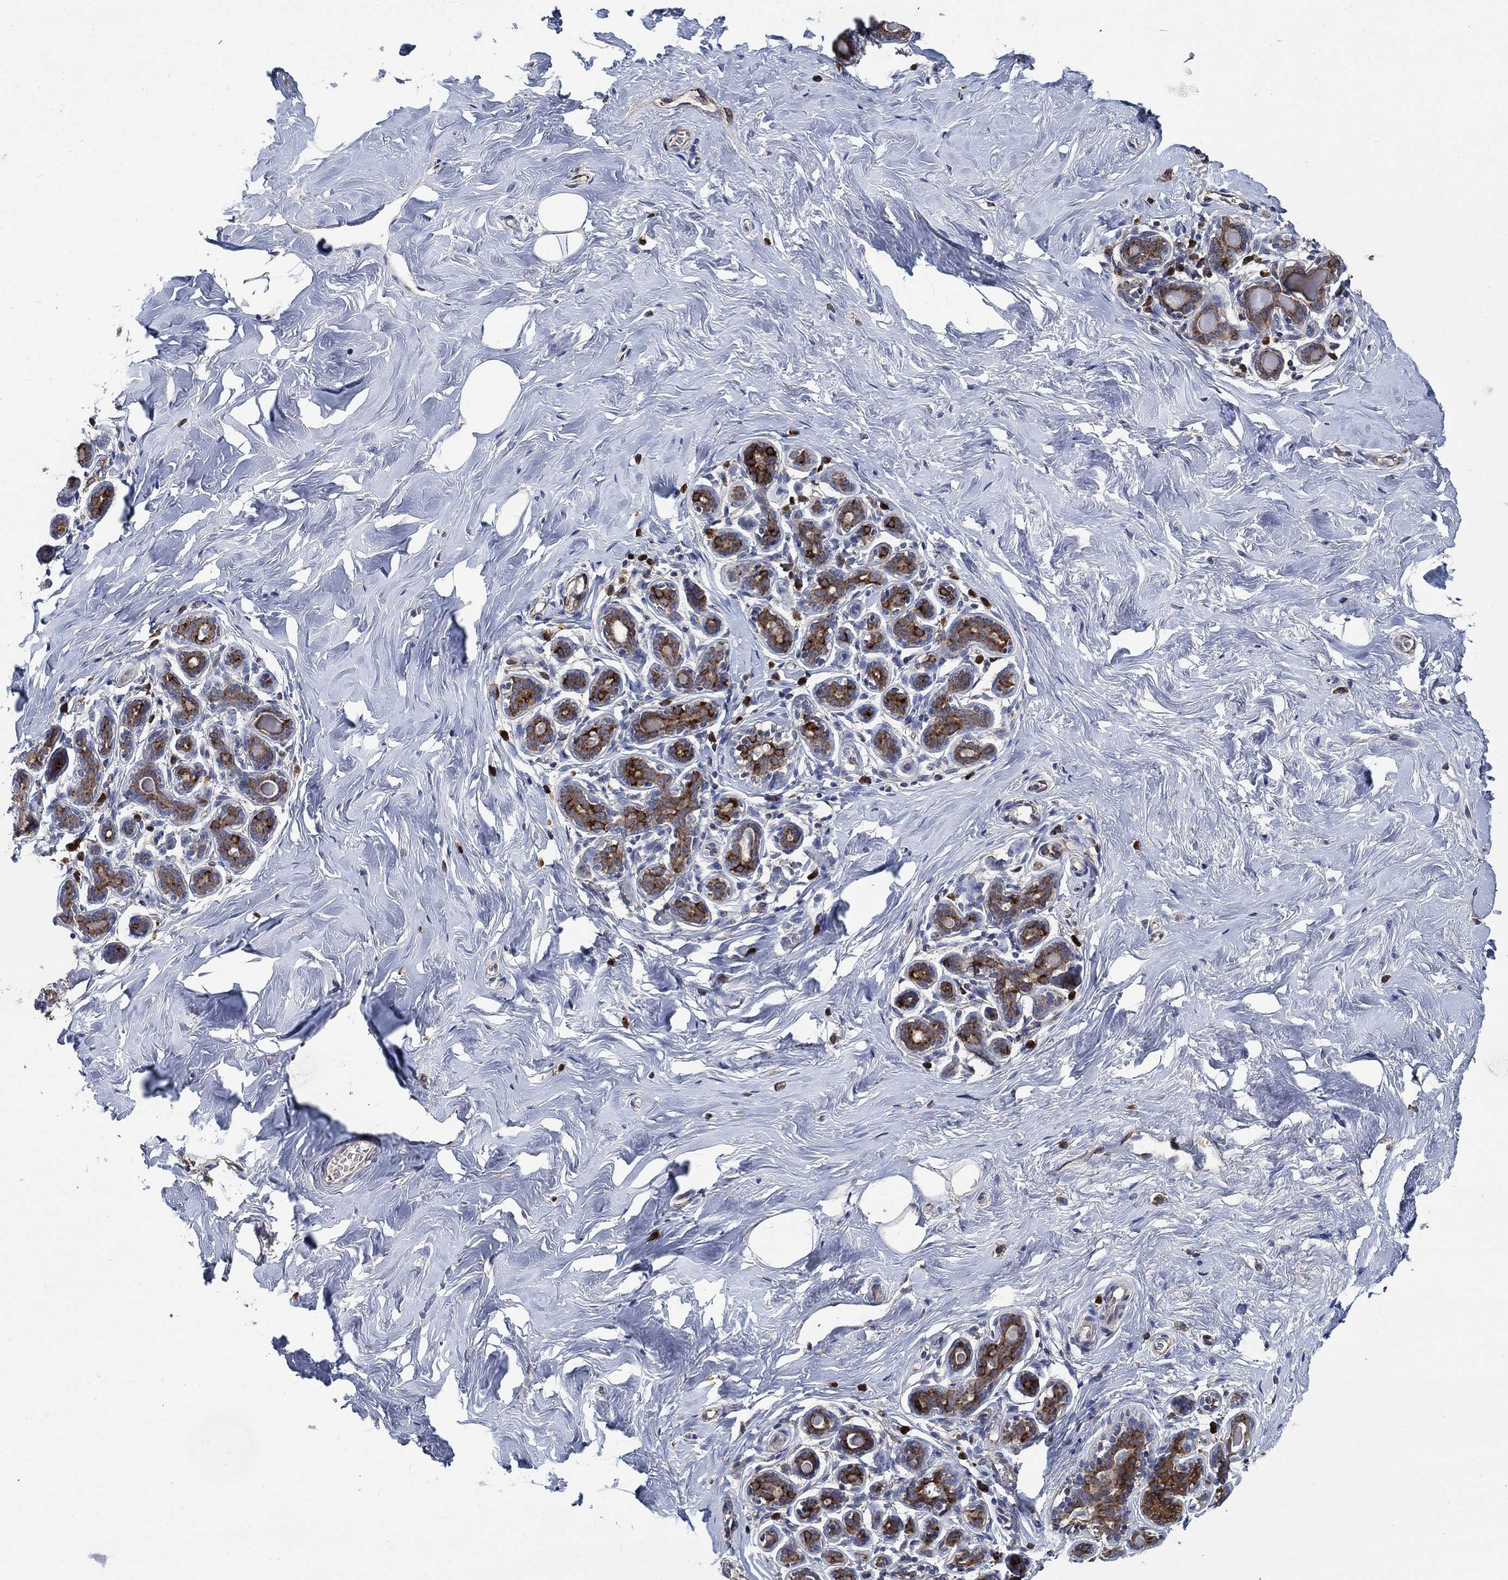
{"staining": {"intensity": "negative", "quantity": "none", "location": "none"}, "tissue": "breast", "cell_type": "Adipocytes", "image_type": "normal", "snomed": [{"axis": "morphology", "description": "Normal tissue, NOS"}, {"axis": "topography", "description": "Skin"}, {"axis": "topography", "description": "Breast"}], "caption": "Protein analysis of benign breast shows no significant expression in adipocytes.", "gene": "HID1", "patient": {"sex": "female", "age": 43}}